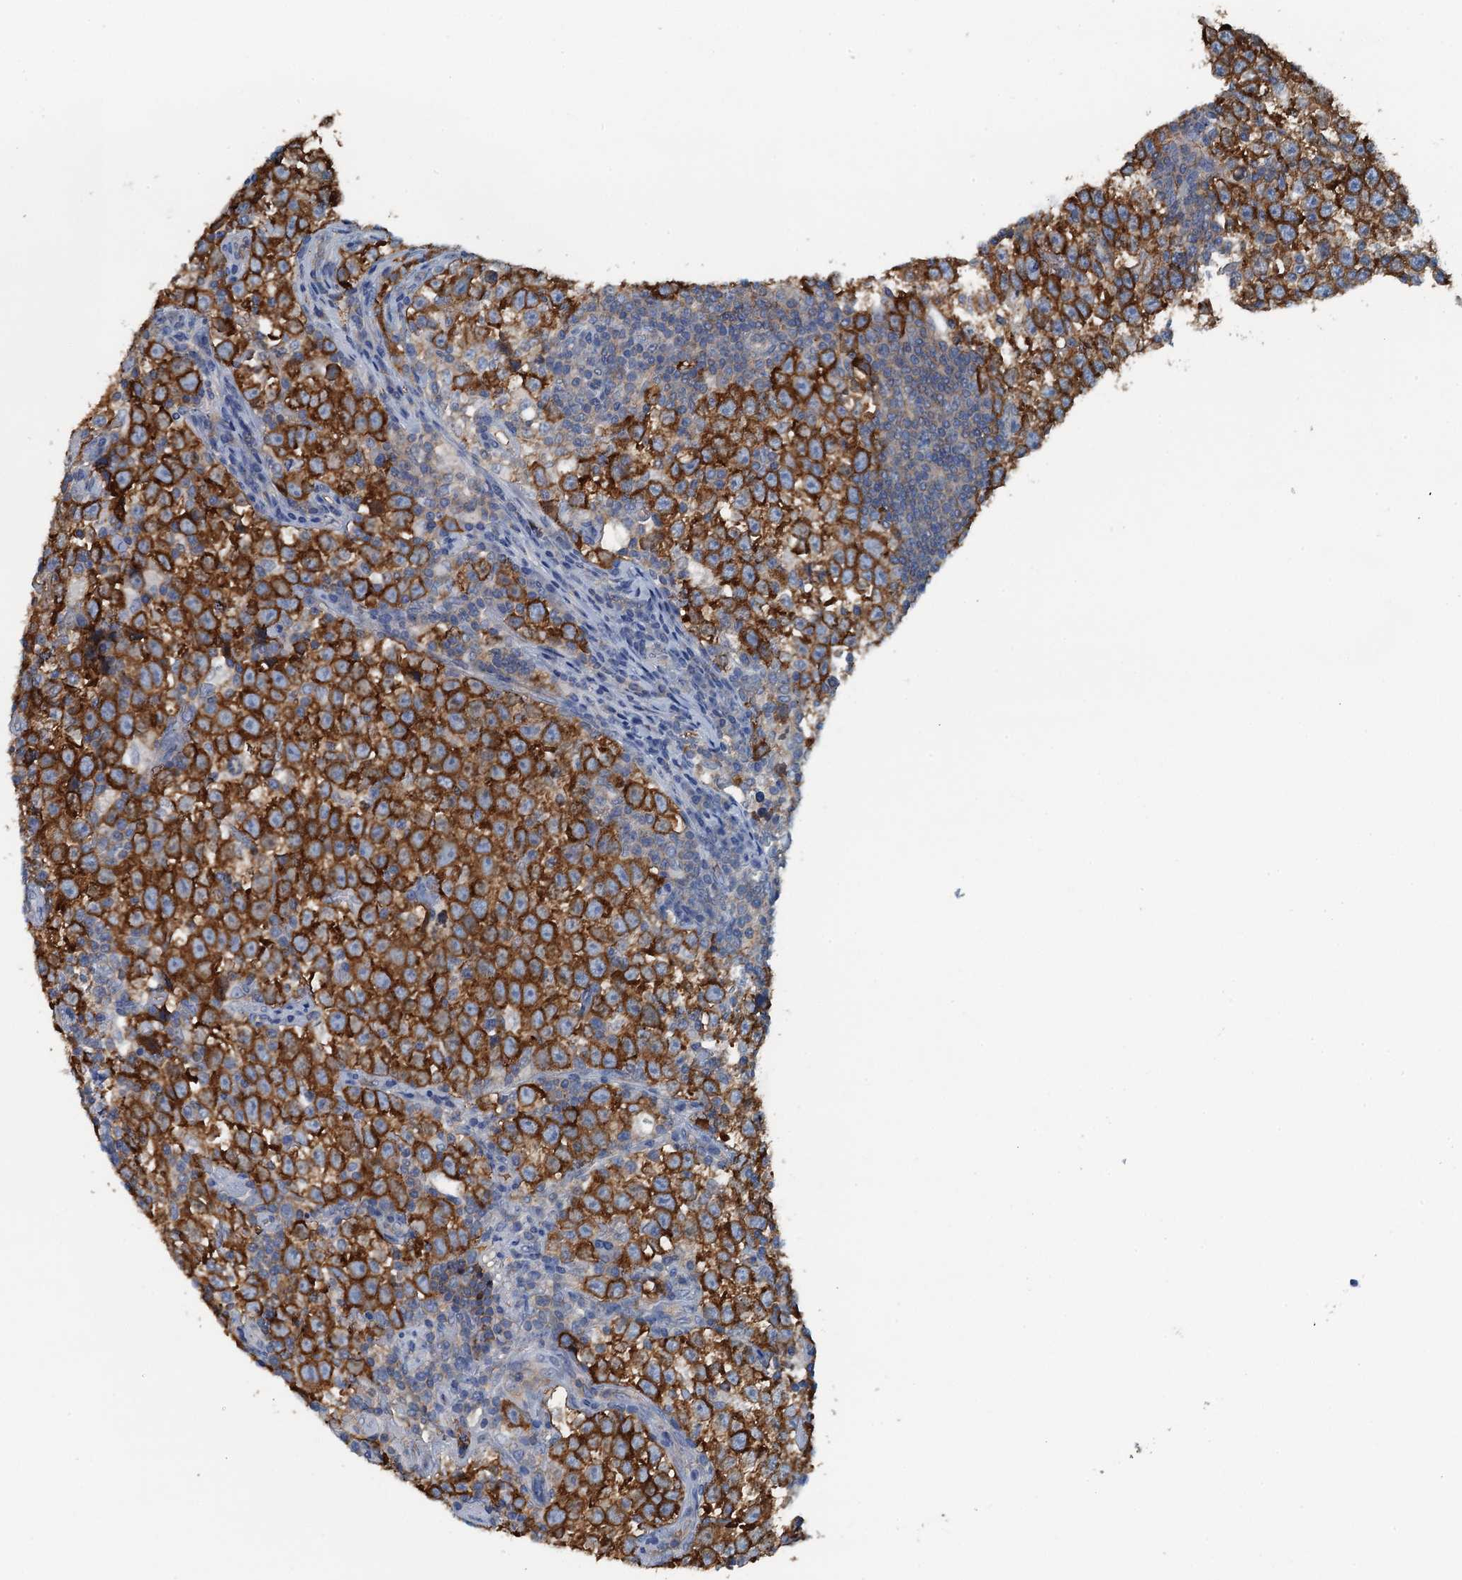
{"staining": {"intensity": "strong", "quantity": ">75%", "location": "cytoplasmic/membranous"}, "tissue": "testis cancer", "cell_type": "Tumor cells", "image_type": "cancer", "snomed": [{"axis": "morphology", "description": "Normal tissue, NOS"}, {"axis": "morphology", "description": "Seminoma, NOS"}, {"axis": "topography", "description": "Testis"}], "caption": "Protein staining reveals strong cytoplasmic/membranous staining in approximately >75% of tumor cells in testis seminoma.", "gene": "LSM14B", "patient": {"sex": "male", "age": 43}}